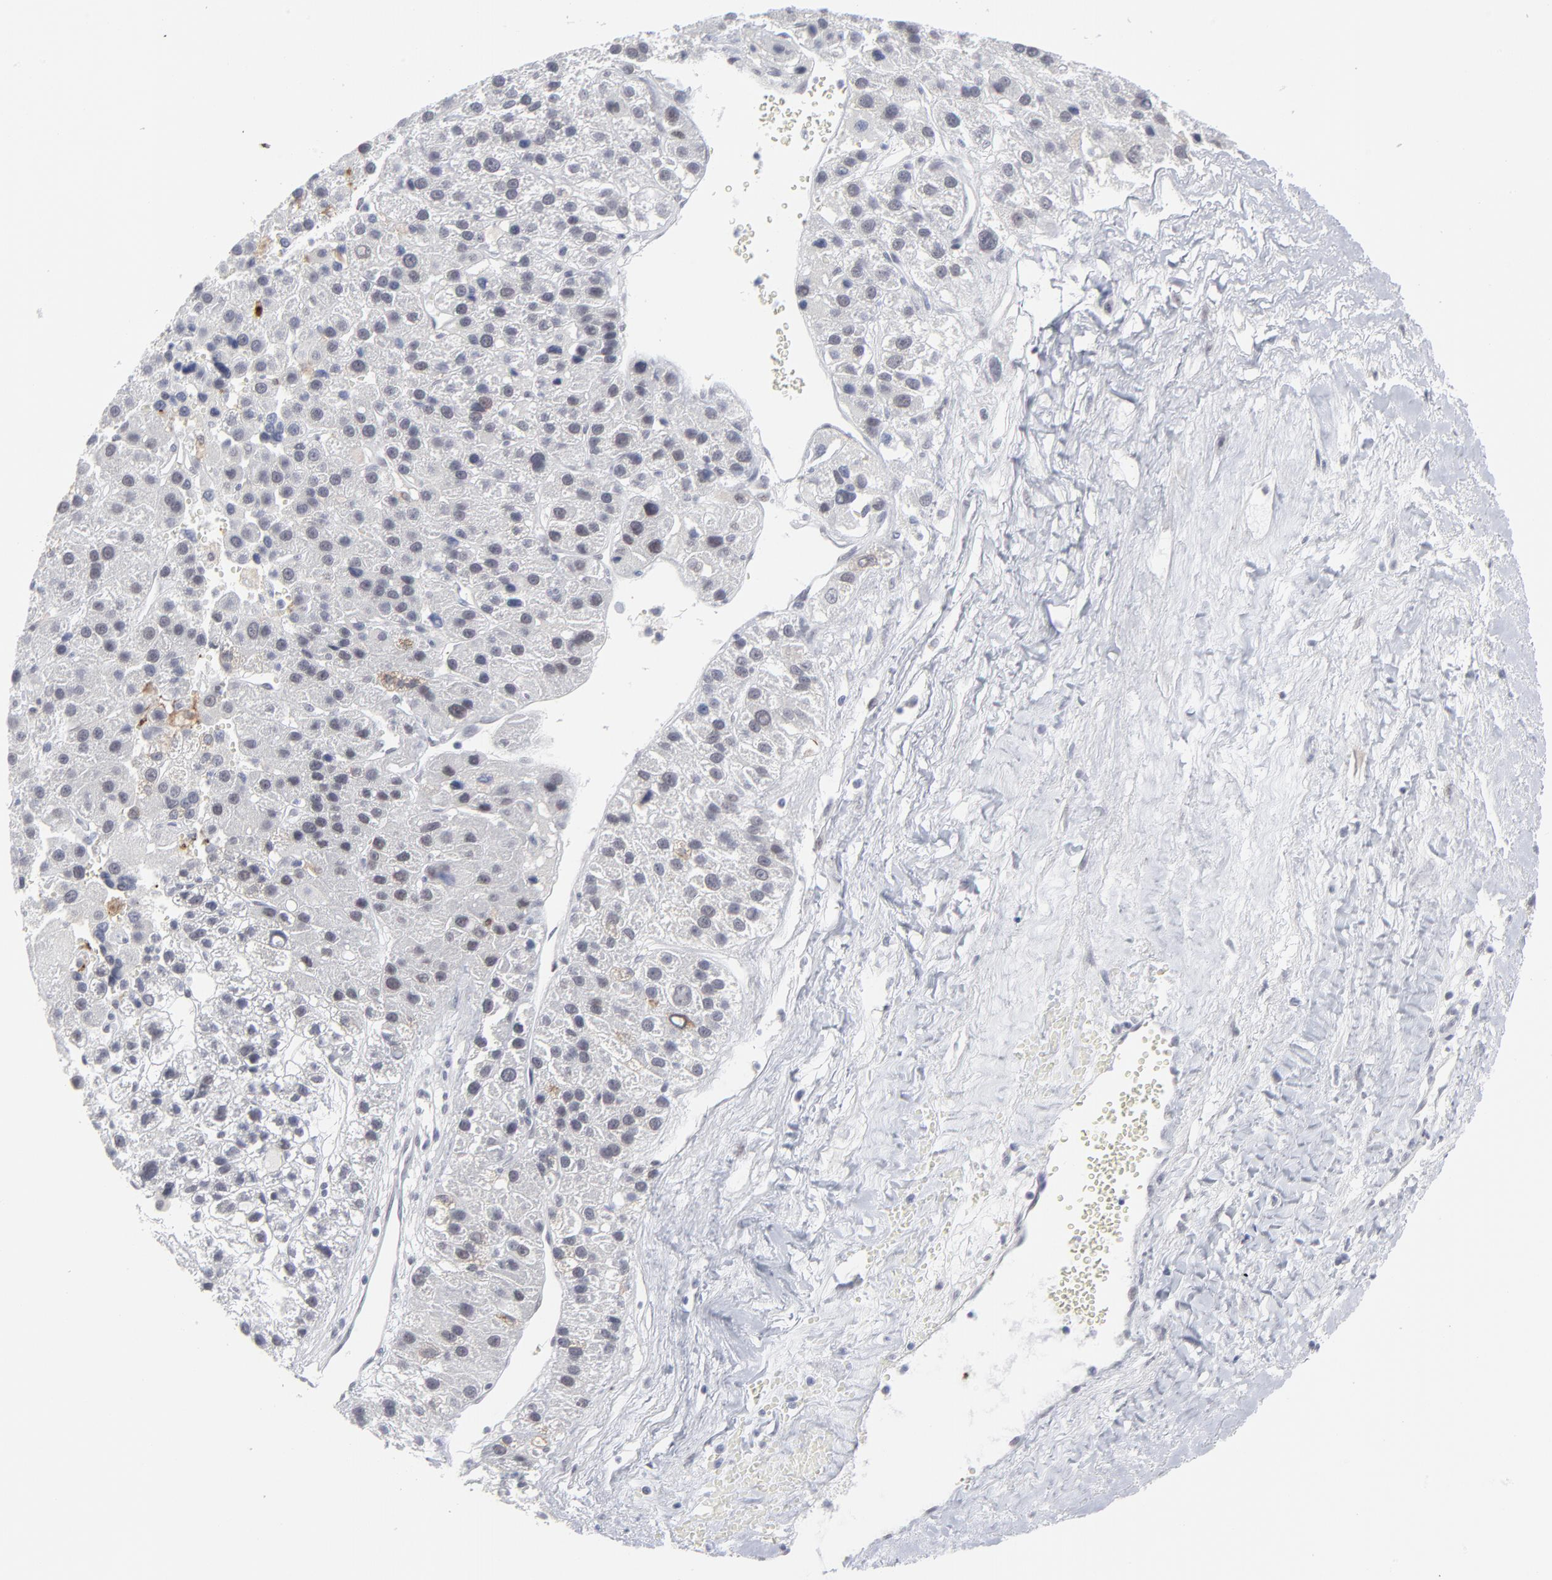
{"staining": {"intensity": "negative", "quantity": "none", "location": "none"}, "tissue": "liver cancer", "cell_type": "Tumor cells", "image_type": "cancer", "snomed": [{"axis": "morphology", "description": "Carcinoma, Hepatocellular, NOS"}, {"axis": "topography", "description": "Liver"}], "caption": "Micrograph shows no protein expression in tumor cells of liver cancer tissue.", "gene": "CCR2", "patient": {"sex": "female", "age": 85}}